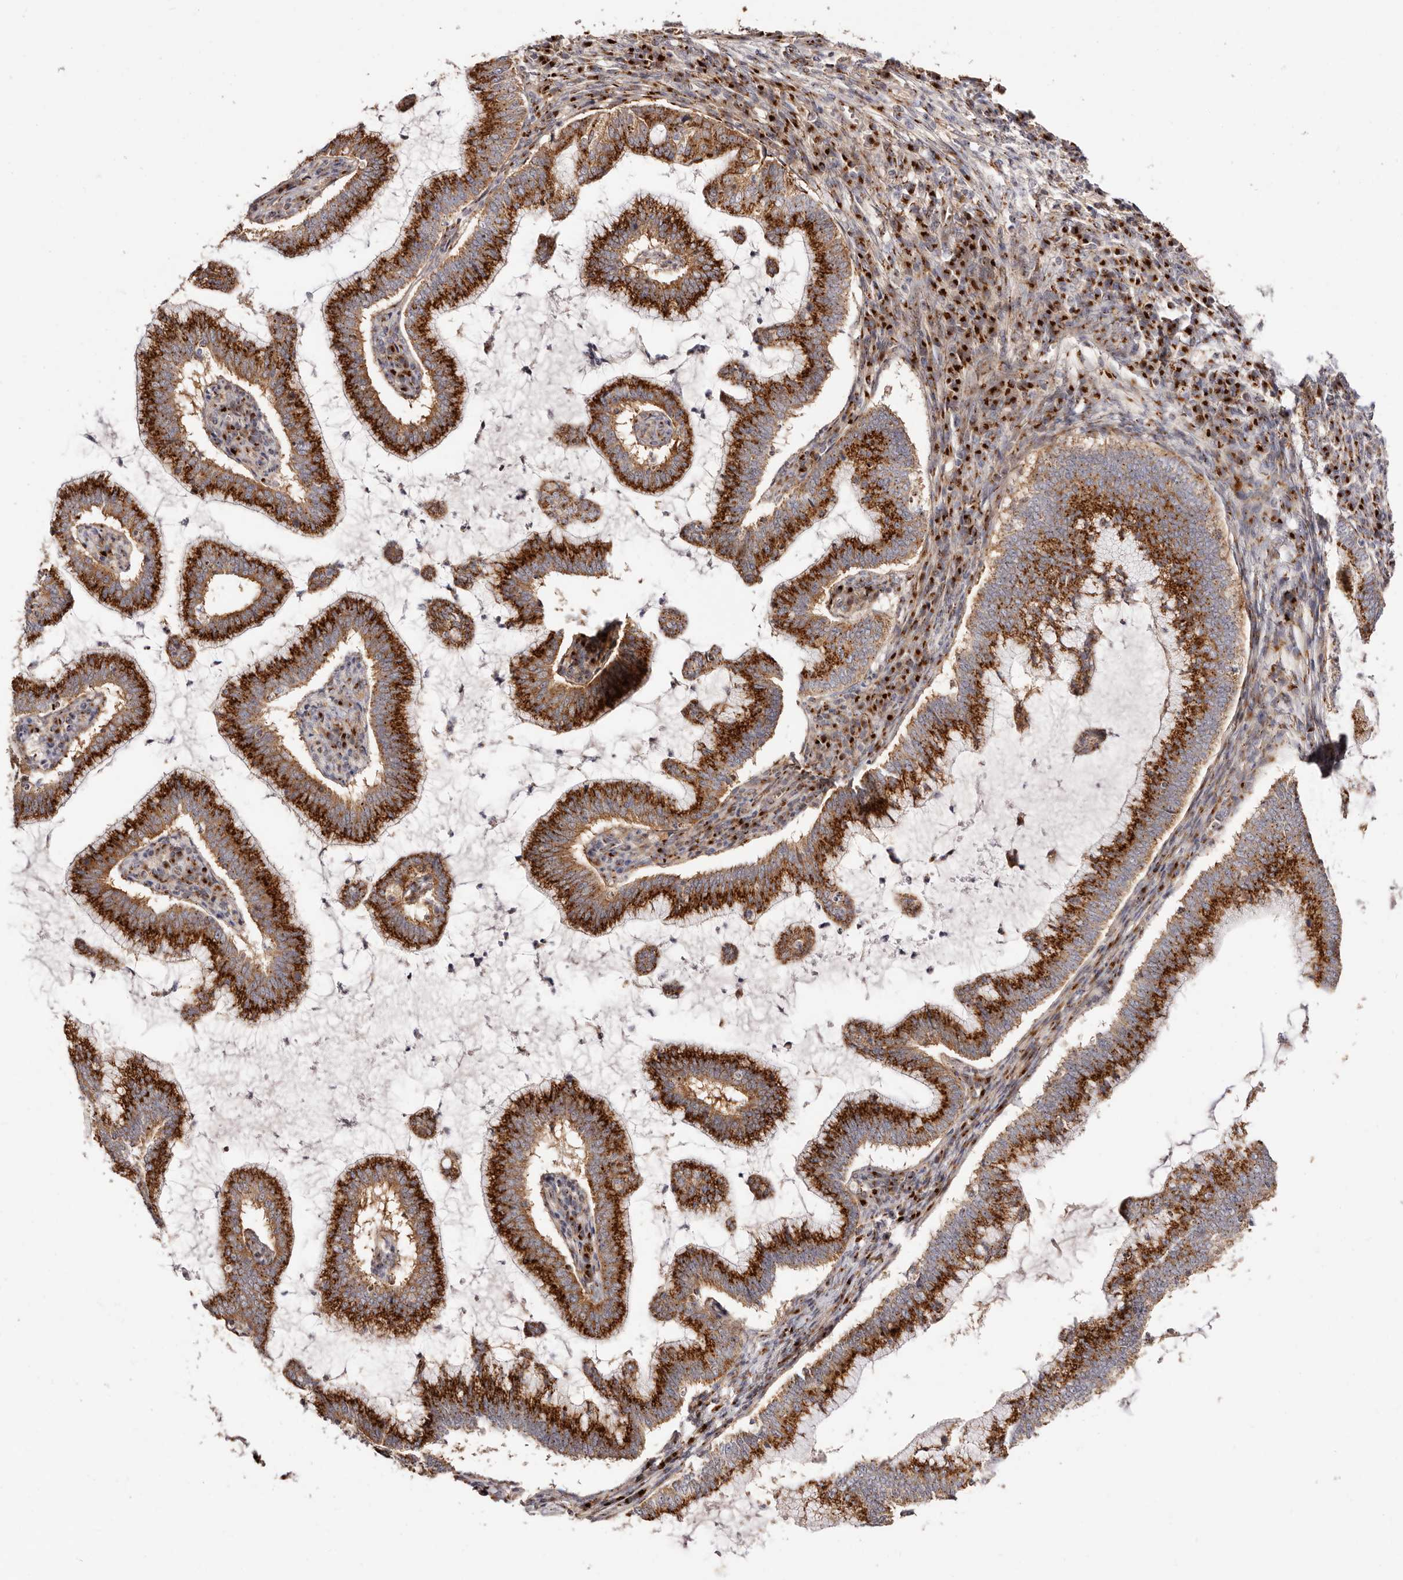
{"staining": {"intensity": "strong", "quantity": ">75%", "location": "cytoplasmic/membranous"}, "tissue": "cervical cancer", "cell_type": "Tumor cells", "image_type": "cancer", "snomed": [{"axis": "morphology", "description": "Adenocarcinoma, NOS"}, {"axis": "topography", "description": "Cervix"}], "caption": "The image demonstrates immunohistochemical staining of cervical cancer (adenocarcinoma). There is strong cytoplasmic/membranous expression is present in approximately >75% of tumor cells.", "gene": "MAPK6", "patient": {"sex": "female", "age": 36}}